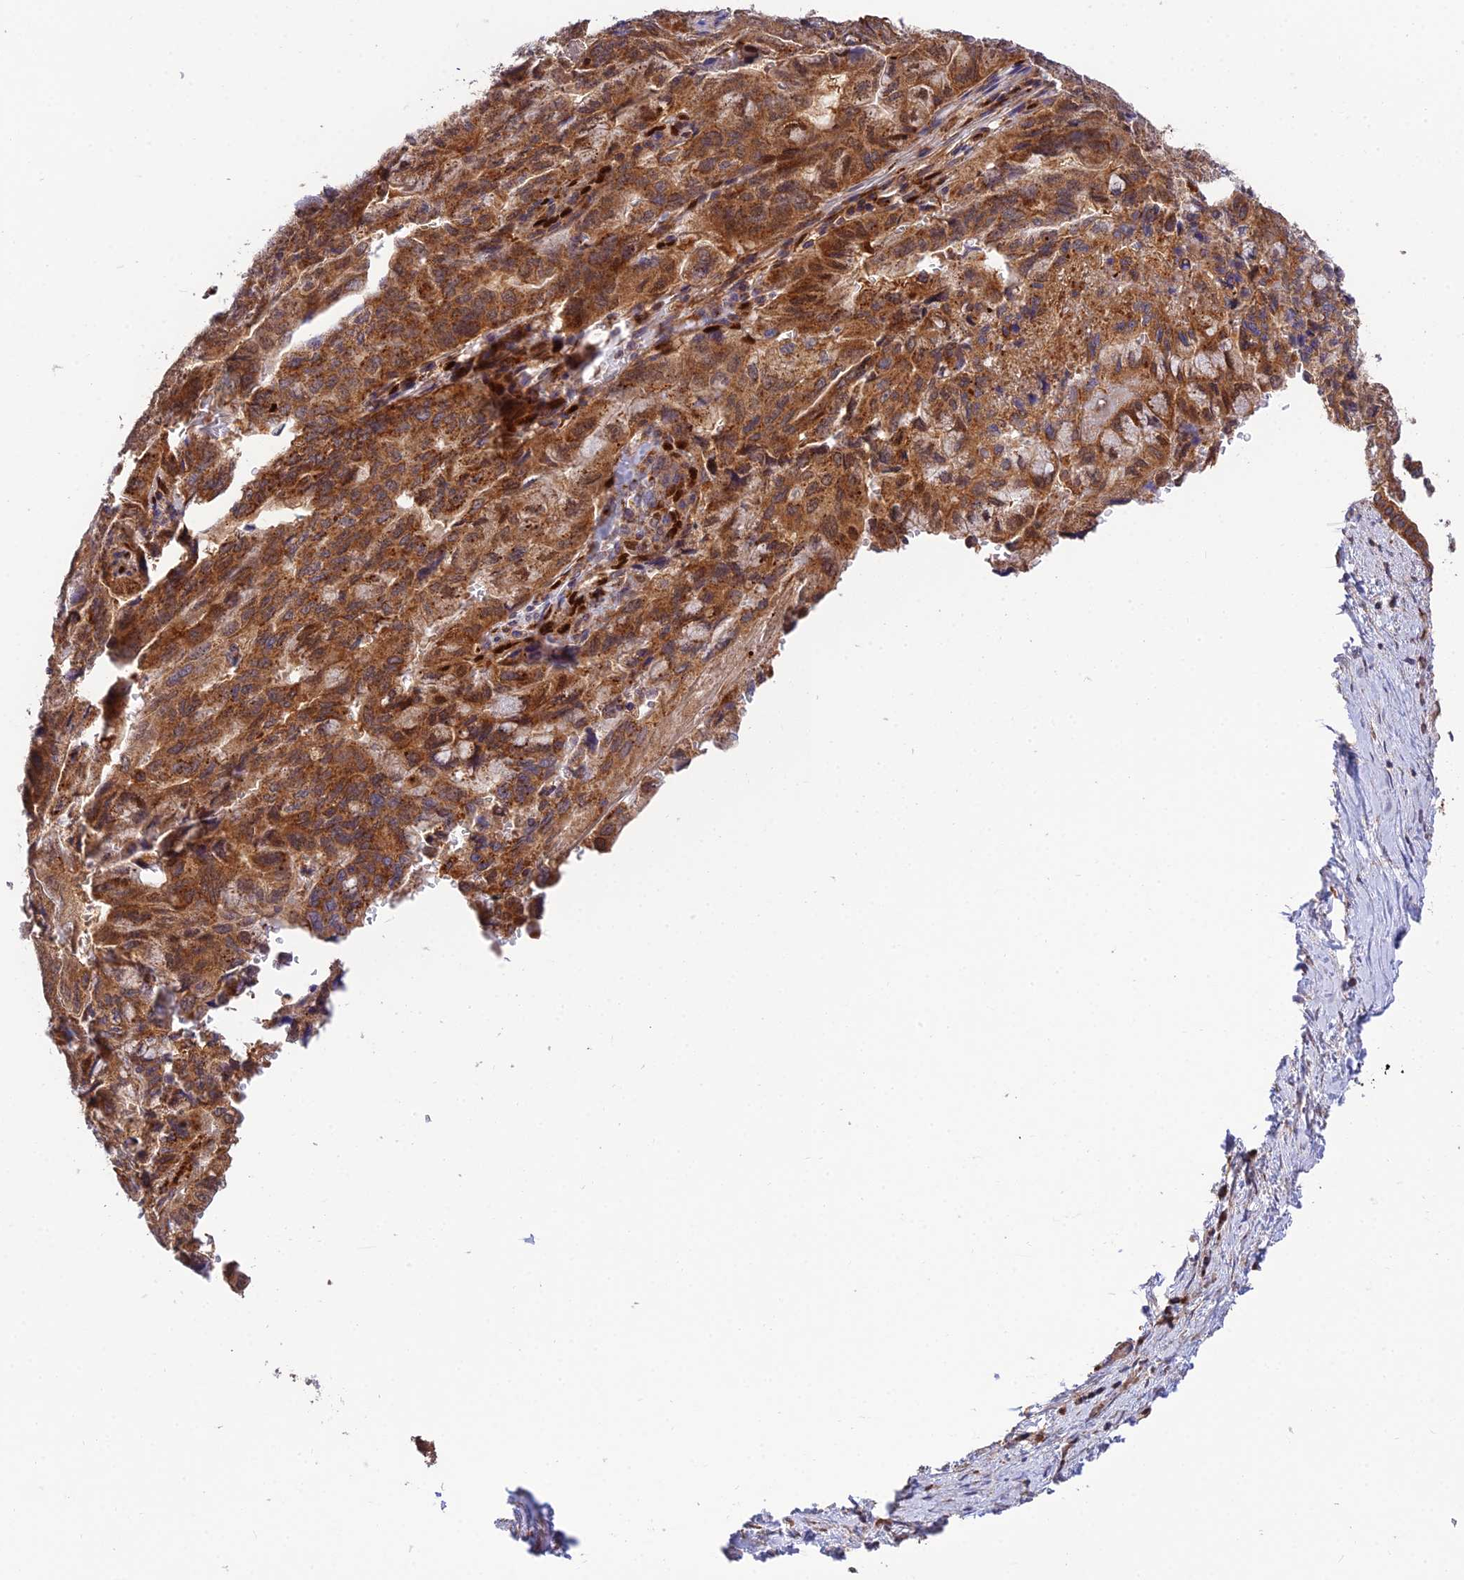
{"staining": {"intensity": "moderate", "quantity": ">75%", "location": "cytoplasmic/membranous"}, "tissue": "pancreatic cancer", "cell_type": "Tumor cells", "image_type": "cancer", "snomed": [{"axis": "morphology", "description": "Adenocarcinoma, NOS"}, {"axis": "topography", "description": "Pancreas"}], "caption": "Pancreatic cancer (adenocarcinoma) stained with a protein marker demonstrates moderate staining in tumor cells.", "gene": "PODNL1", "patient": {"sex": "male", "age": 51}}